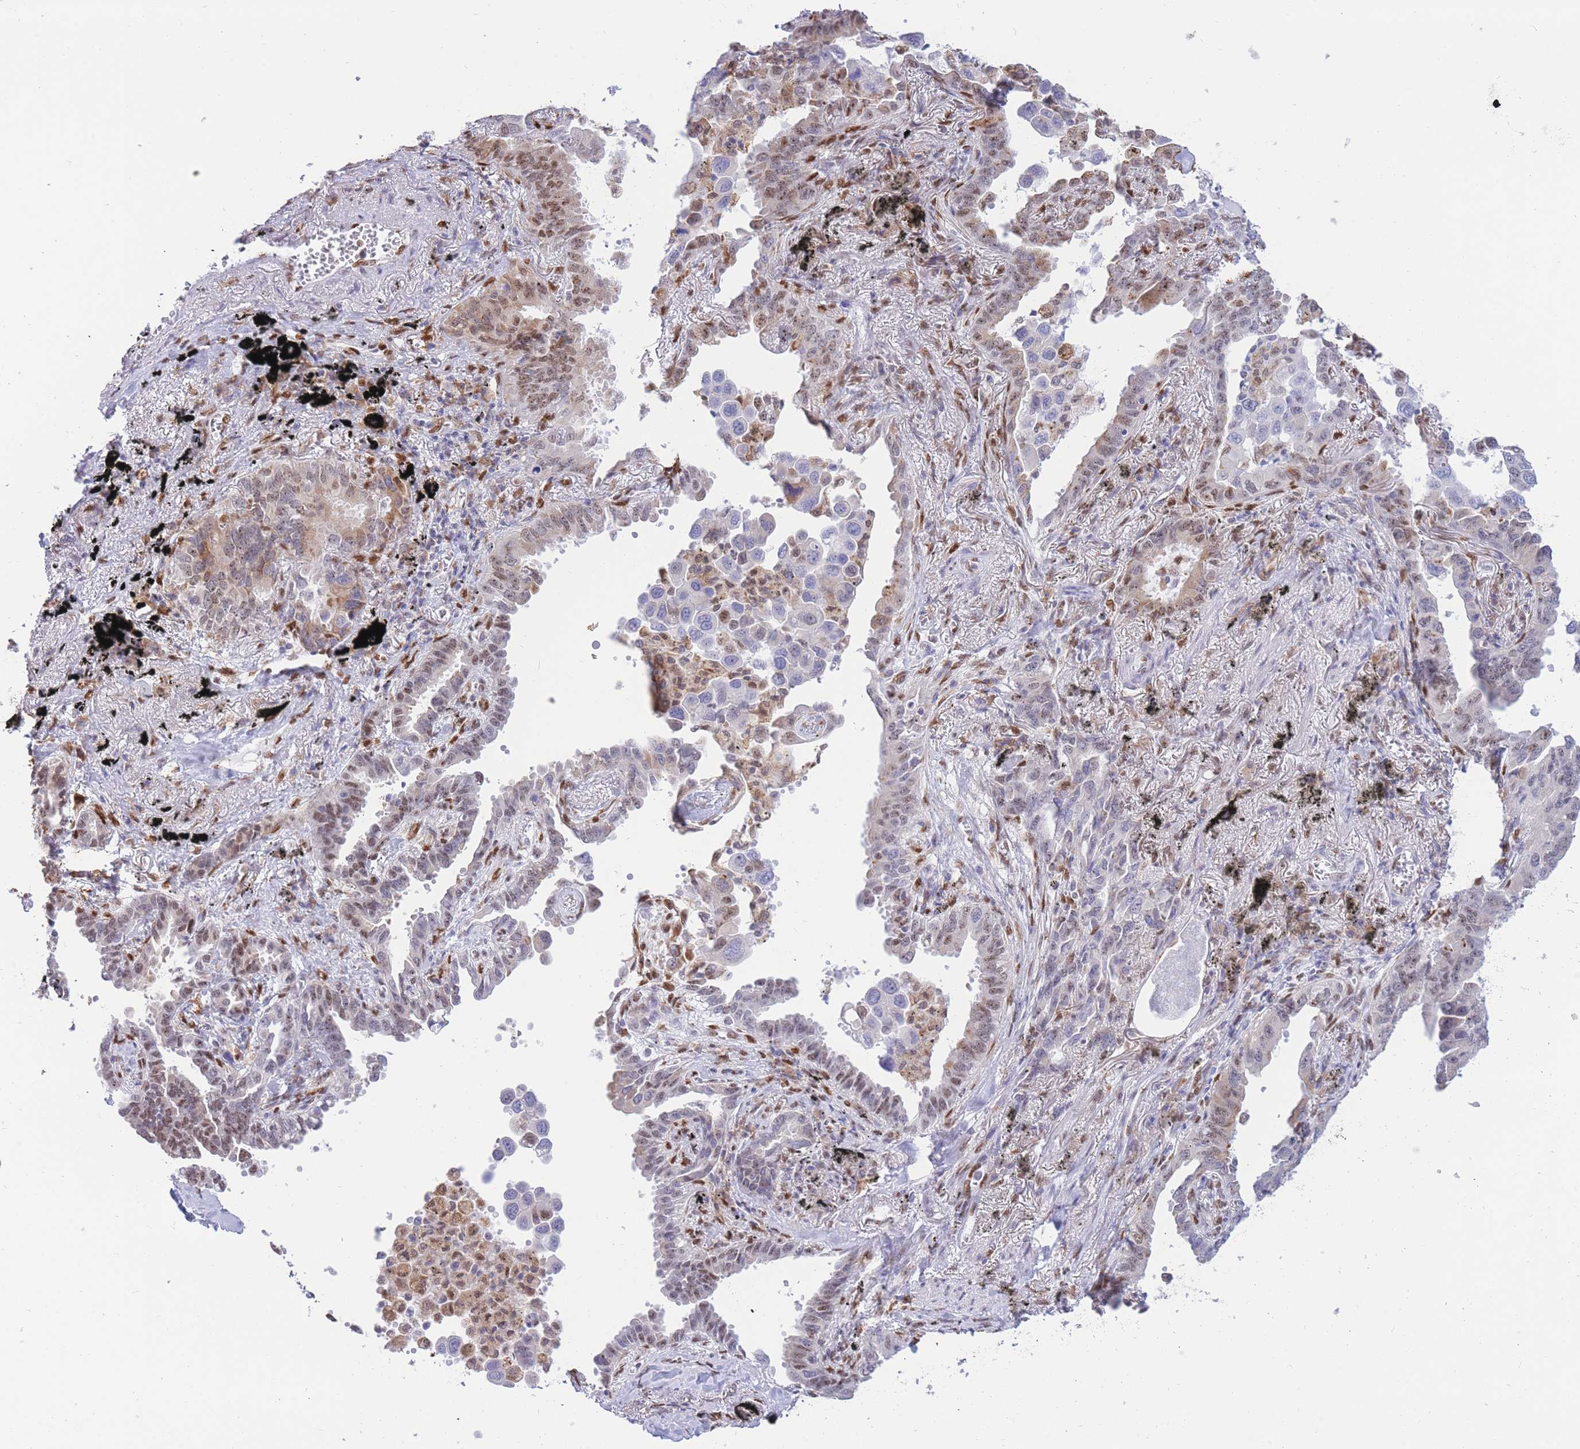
{"staining": {"intensity": "moderate", "quantity": "25%-75%", "location": "nuclear"}, "tissue": "lung cancer", "cell_type": "Tumor cells", "image_type": "cancer", "snomed": [{"axis": "morphology", "description": "Adenocarcinoma, NOS"}, {"axis": "topography", "description": "Lung"}], "caption": "Lung cancer (adenocarcinoma) stained with a protein marker exhibits moderate staining in tumor cells.", "gene": "FAM153A", "patient": {"sex": "male", "age": 67}}